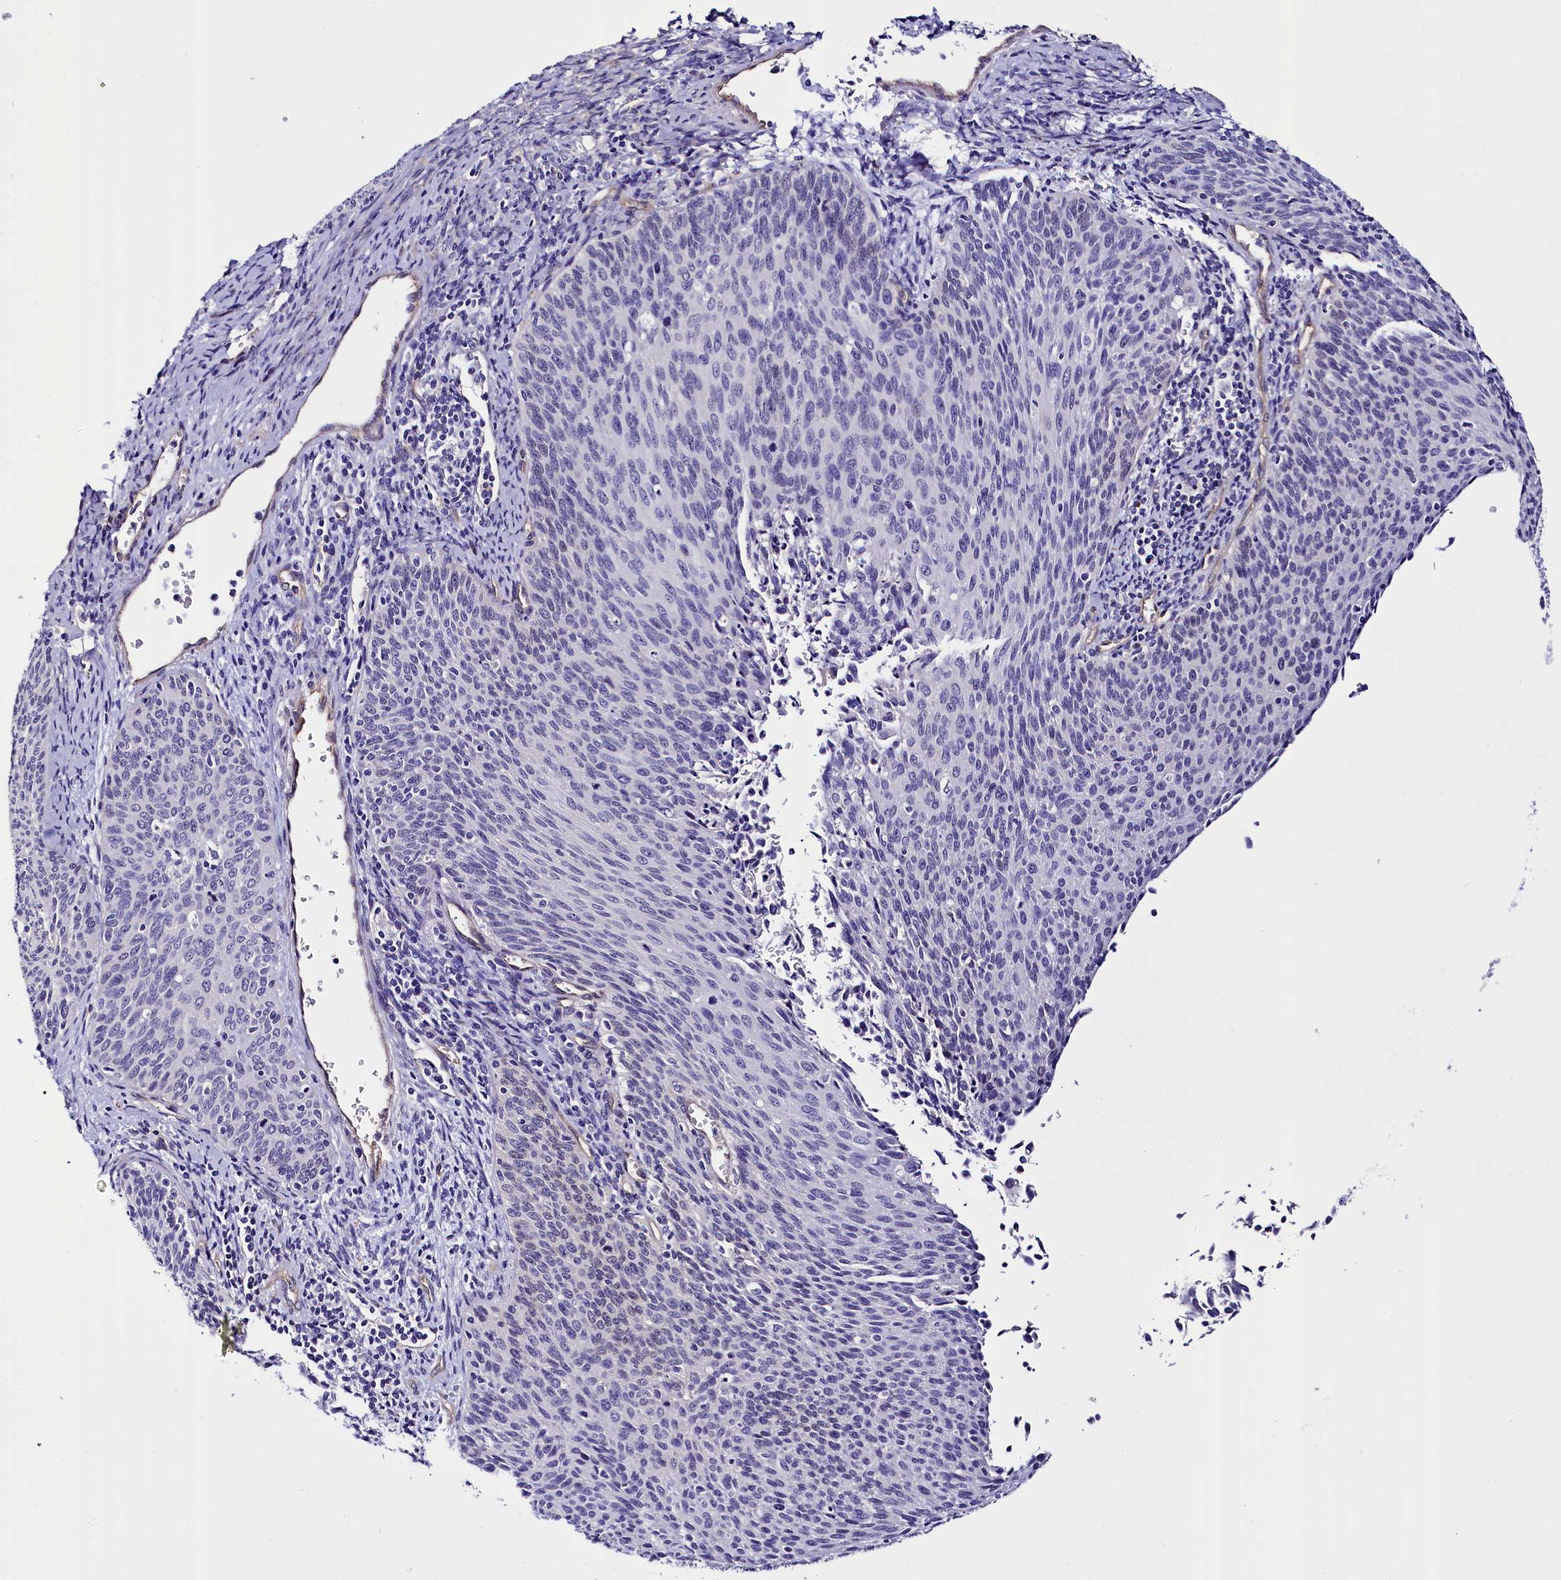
{"staining": {"intensity": "negative", "quantity": "none", "location": "none"}, "tissue": "cervical cancer", "cell_type": "Tumor cells", "image_type": "cancer", "snomed": [{"axis": "morphology", "description": "Squamous cell carcinoma, NOS"}, {"axis": "topography", "description": "Cervix"}], "caption": "Immunohistochemical staining of human cervical squamous cell carcinoma displays no significant positivity in tumor cells.", "gene": "STXBP1", "patient": {"sex": "female", "age": 55}}